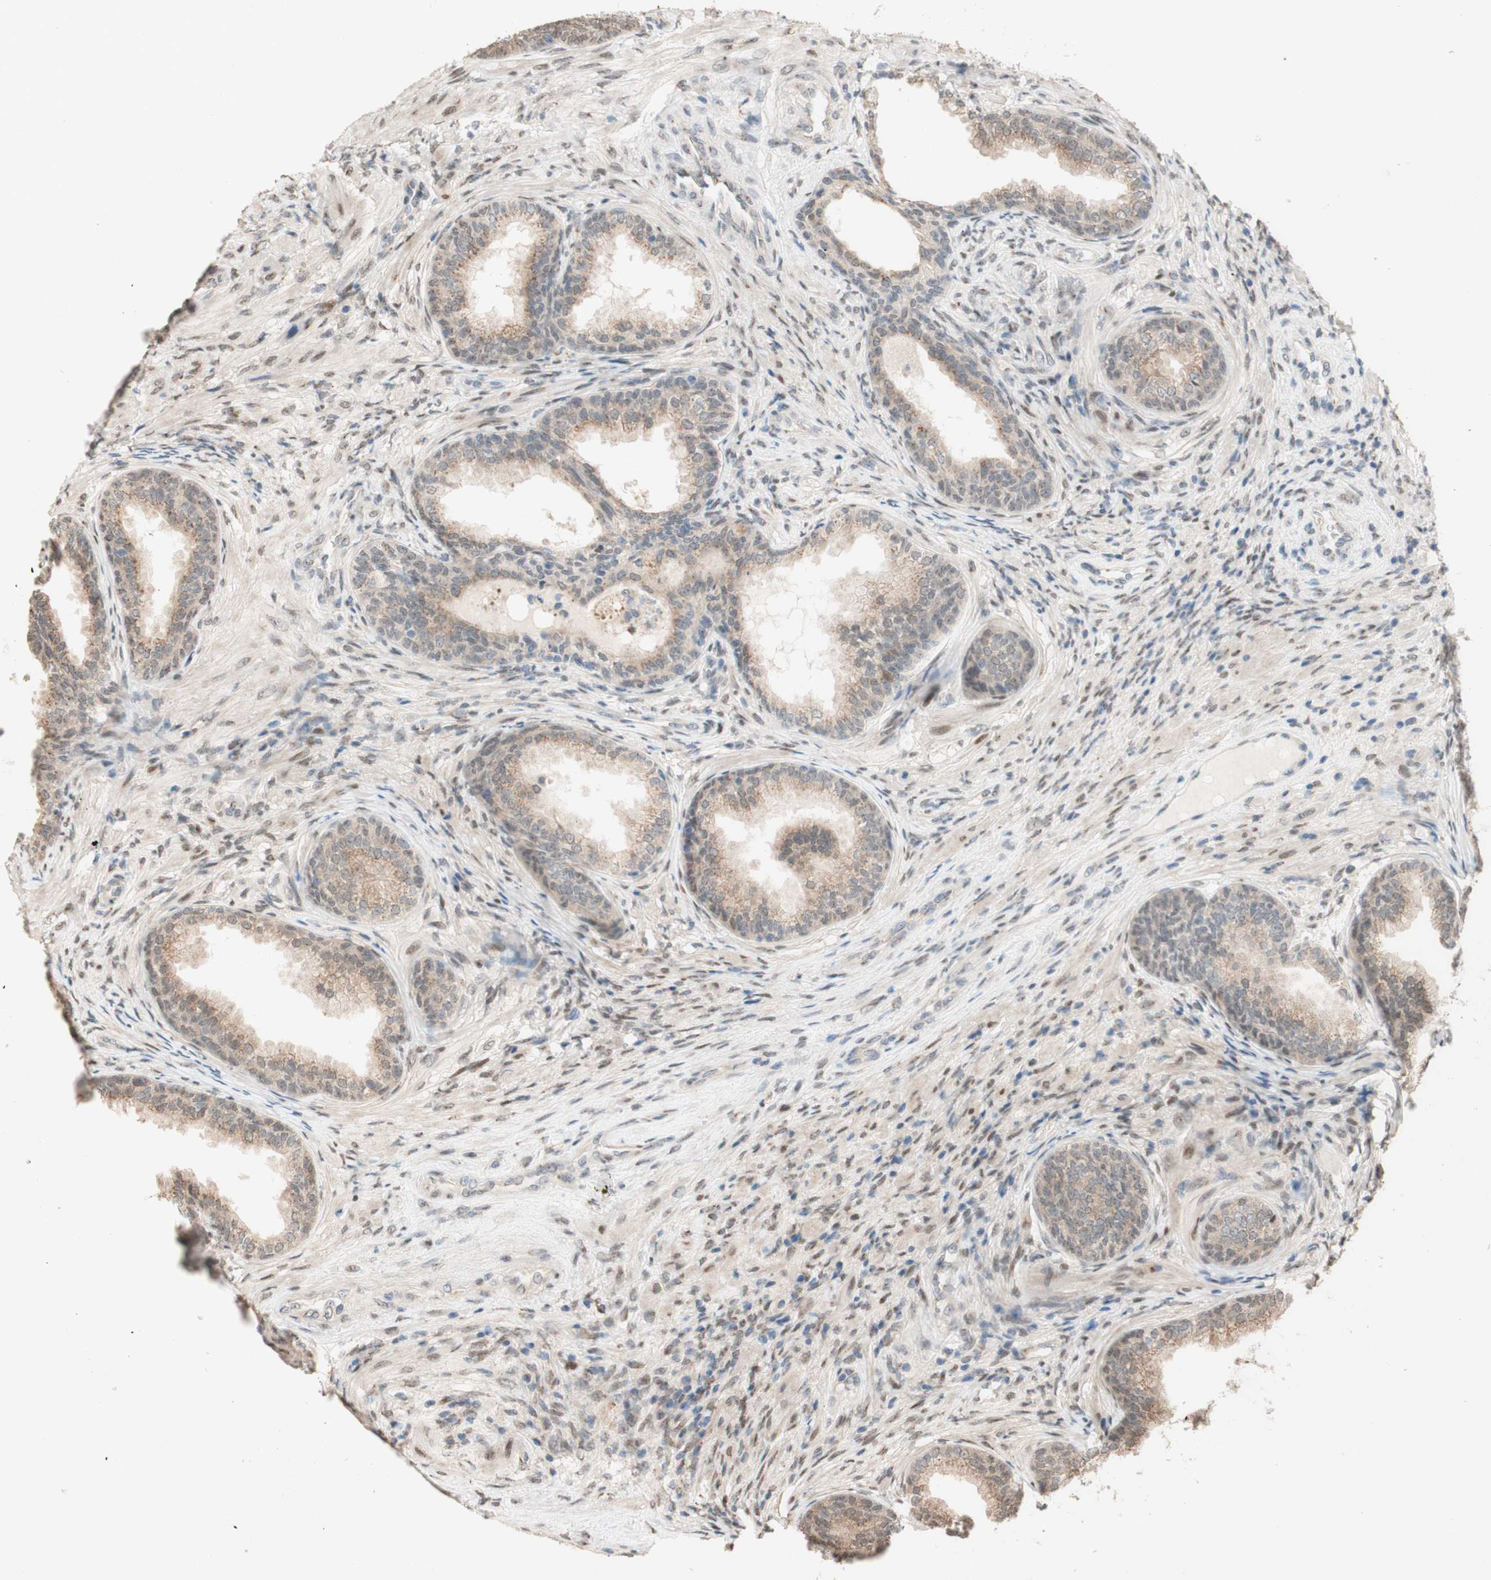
{"staining": {"intensity": "moderate", "quantity": ">75%", "location": "cytoplasmic/membranous"}, "tissue": "prostate", "cell_type": "Glandular cells", "image_type": "normal", "snomed": [{"axis": "morphology", "description": "Normal tissue, NOS"}, {"axis": "topography", "description": "Prostate"}], "caption": "Unremarkable prostate shows moderate cytoplasmic/membranous expression in about >75% of glandular cells, visualized by immunohistochemistry.", "gene": "CCNC", "patient": {"sex": "male", "age": 76}}